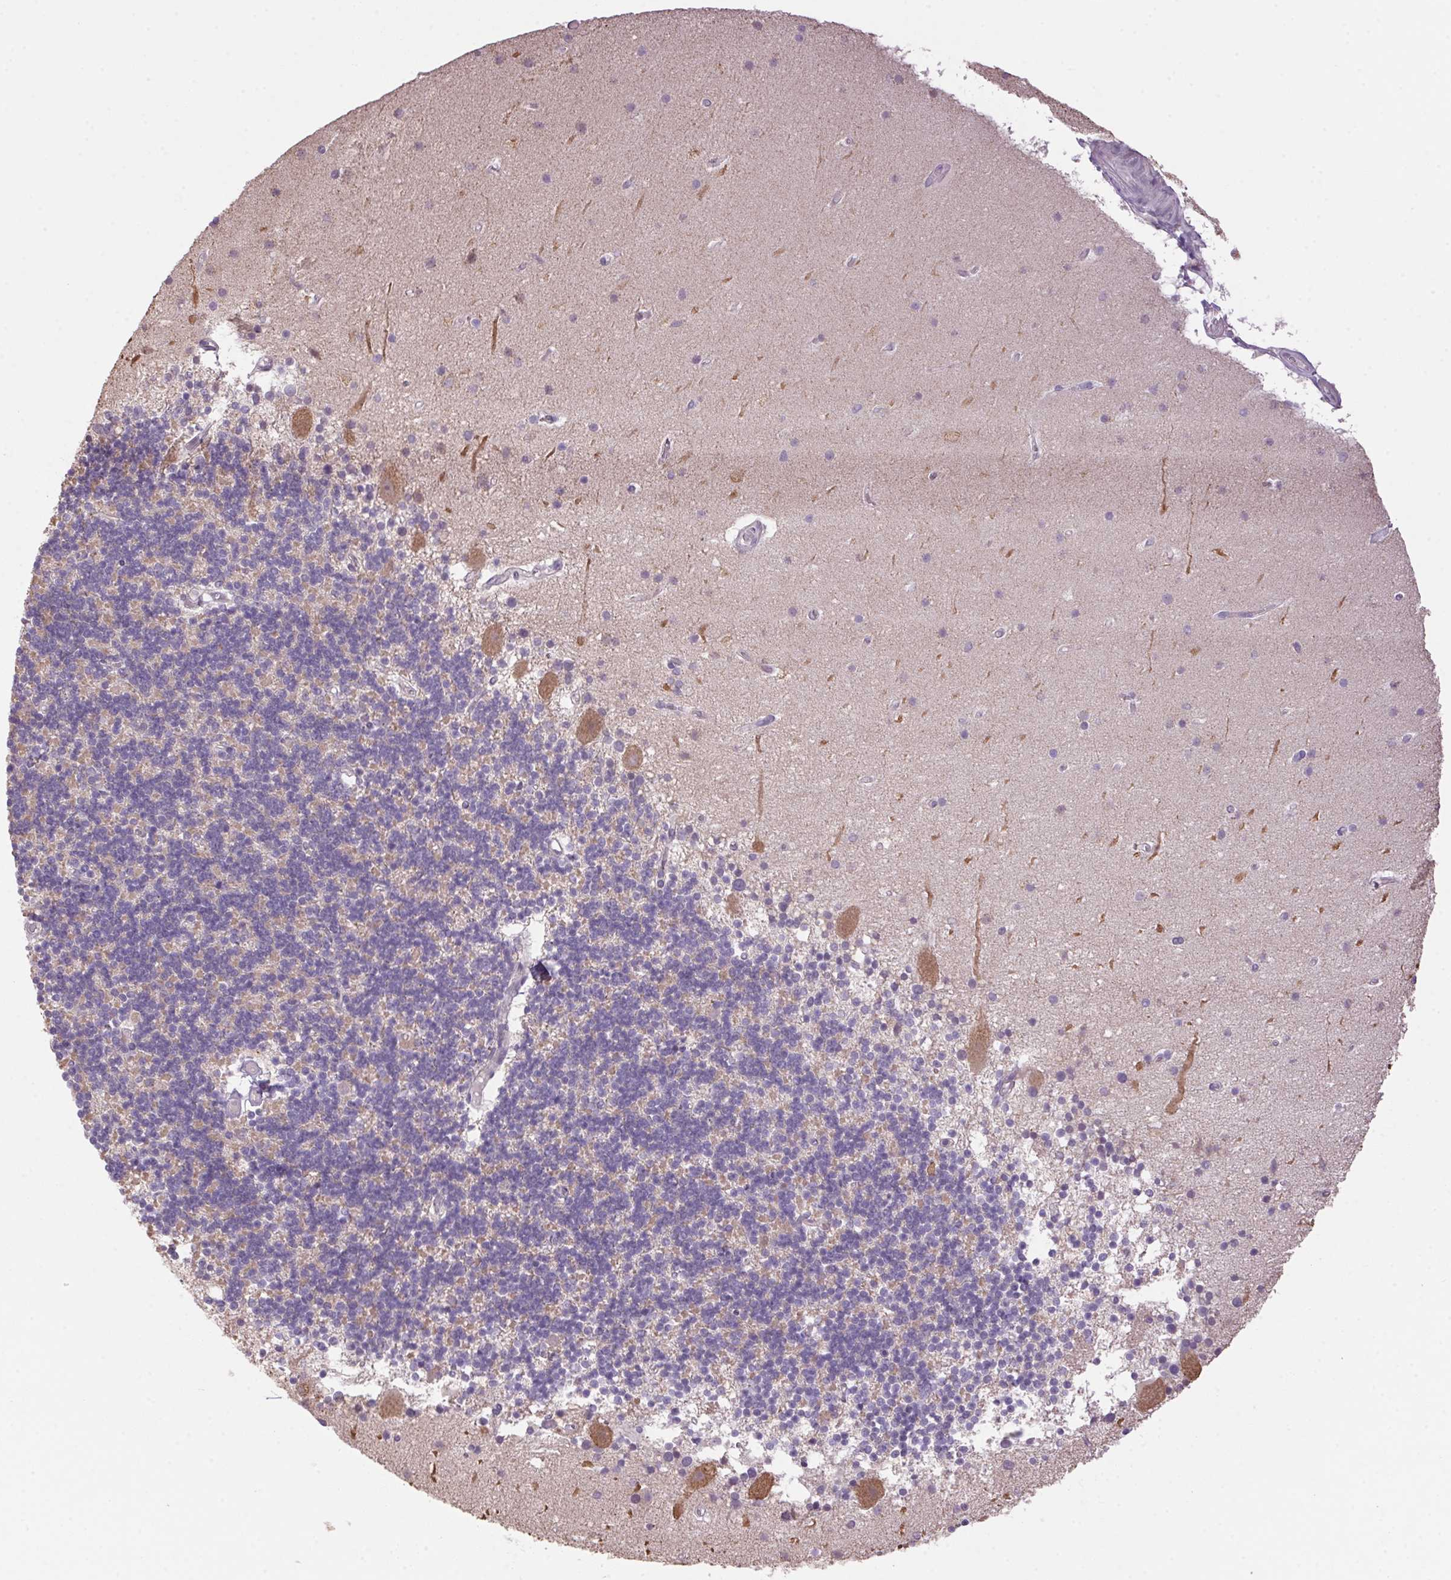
{"staining": {"intensity": "weak", "quantity": "25%-75%", "location": "cytoplasmic/membranous"}, "tissue": "cerebellum", "cell_type": "Cells in granular layer", "image_type": "normal", "snomed": [{"axis": "morphology", "description": "Normal tissue, NOS"}, {"axis": "topography", "description": "Cerebellum"}], "caption": "Immunohistochemistry micrograph of unremarkable human cerebellum stained for a protein (brown), which shows low levels of weak cytoplasmic/membranous positivity in about 25%-75% of cells in granular layer.", "gene": "VWA3B", "patient": {"sex": "male", "age": 70}}